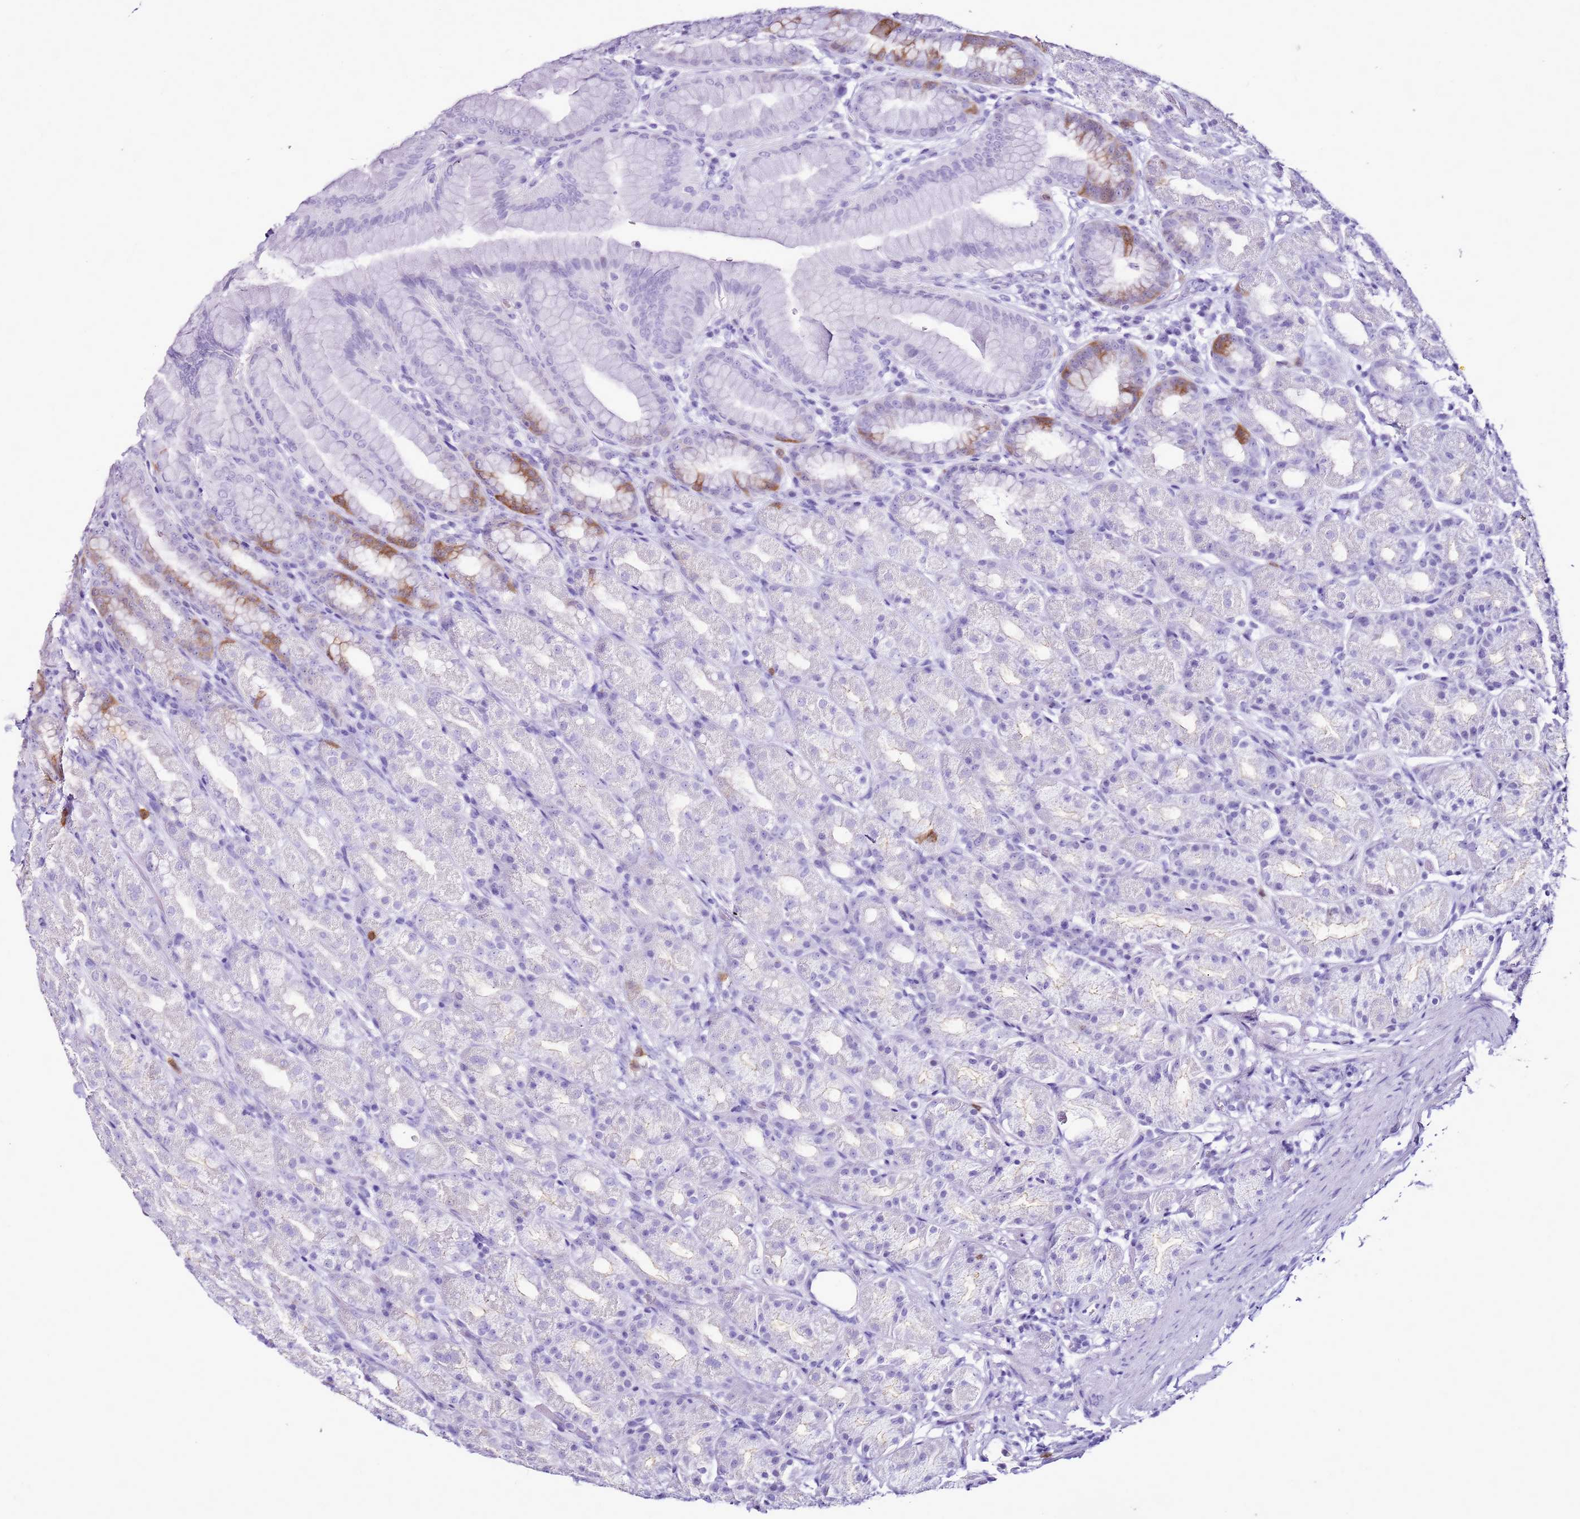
{"staining": {"intensity": "moderate", "quantity": "<25%", "location": "cytoplasmic/membranous"}, "tissue": "stomach", "cell_type": "Glandular cells", "image_type": "normal", "snomed": [{"axis": "morphology", "description": "Normal tissue, NOS"}, {"axis": "topography", "description": "Stomach, upper"}, {"axis": "topography", "description": "Stomach"}], "caption": "Immunohistochemical staining of benign stomach exhibits <25% levels of moderate cytoplasmic/membranous protein positivity in about <25% of glandular cells. (IHC, brightfield microscopy, high magnification).", "gene": "SPC25", "patient": {"sex": "male", "age": 68}}